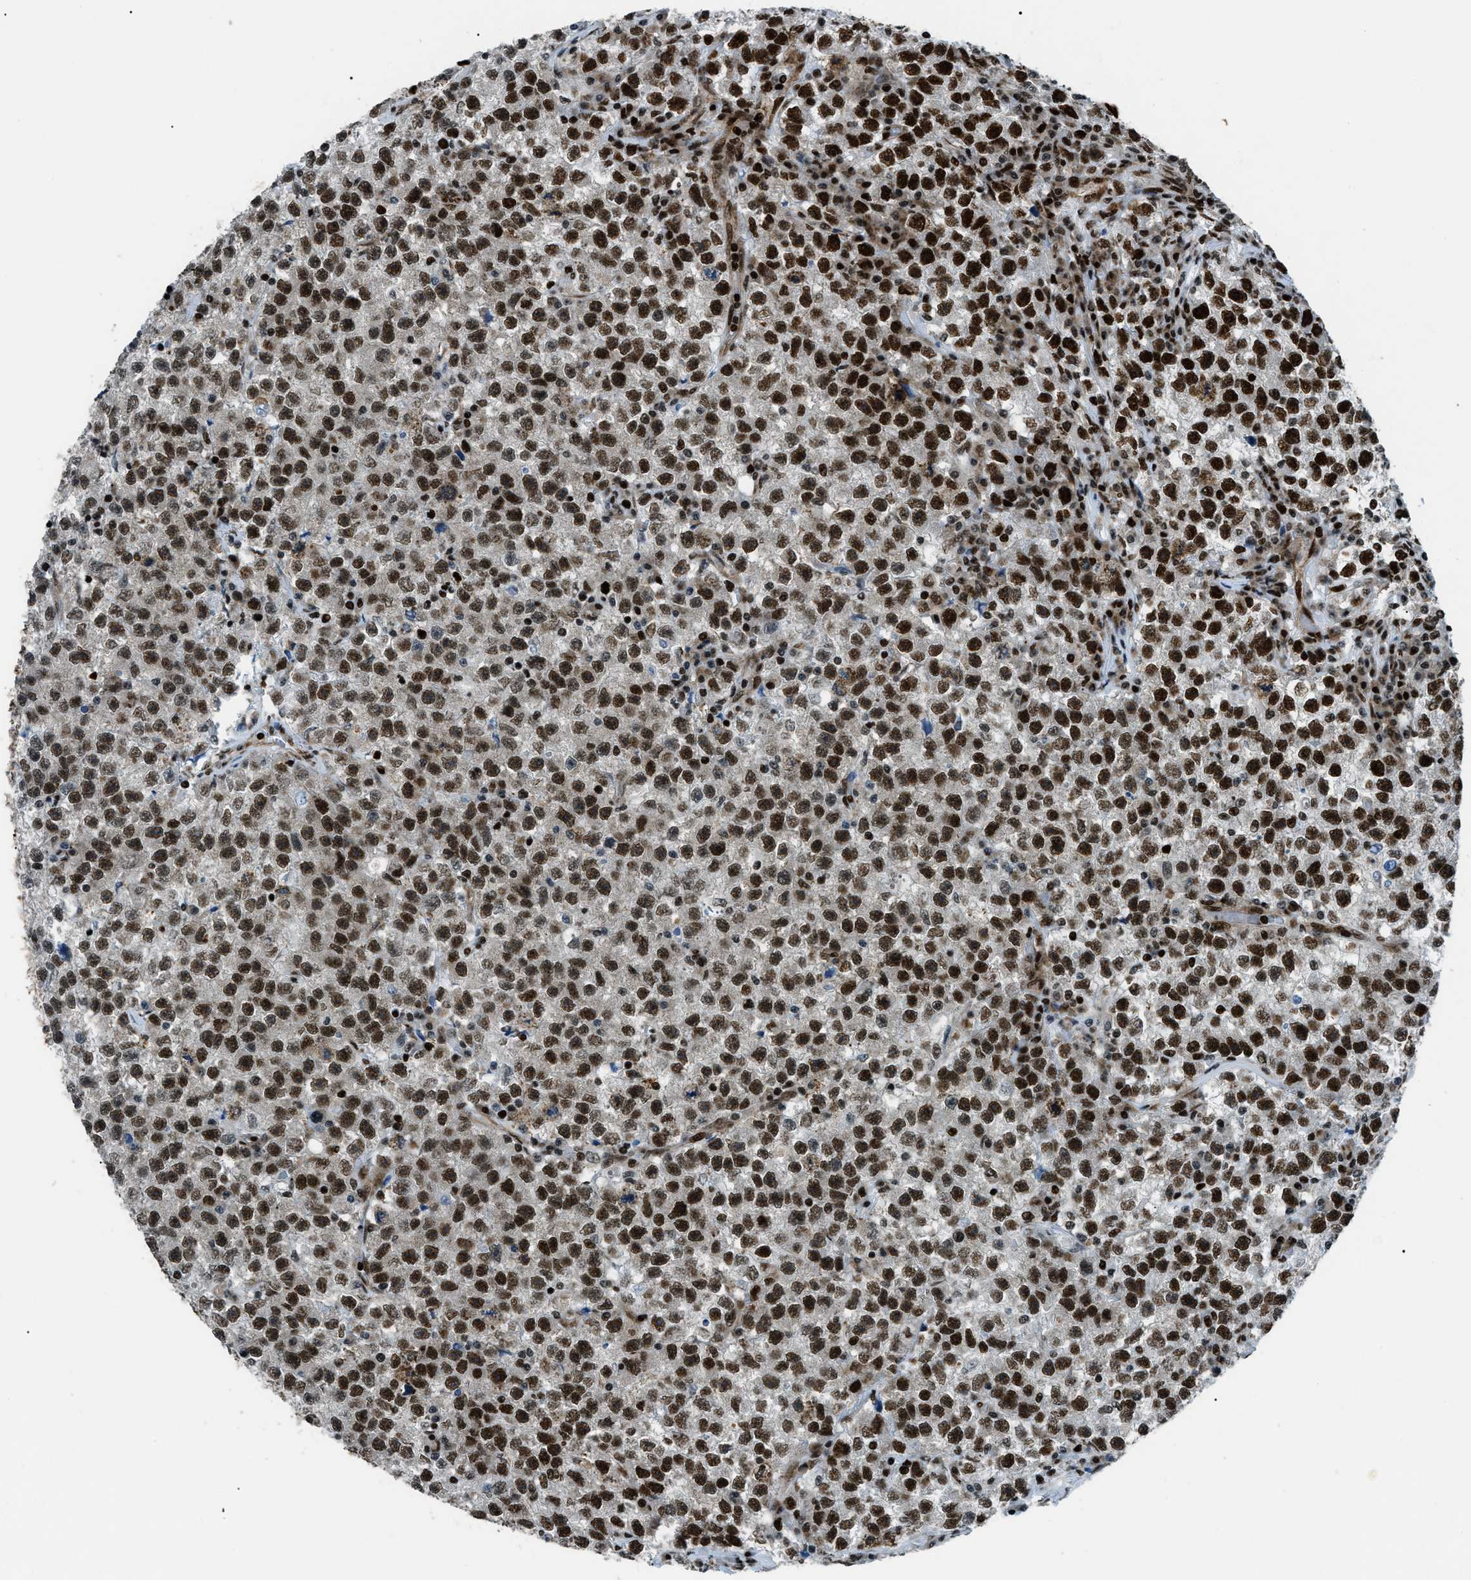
{"staining": {"intensity": "strong", "quantity": ">75%", "location": "nuclear"}, "tissue": "testis cancer", "cell_type": "Tumor cells", "image_type": "cancer", "snomed": [{"axis": "morphology", "description": "Seminoma, NOS"}, {"axis": "topography", "description": "Testis"}], "caption": "Immunohistochemical staining of testis seminoma reveals high levels of strong nuclear protein positivity in about >75% of tumor cells. The staining is performed using DAB (3,3'-diaminobenzidine) brown chromogen to label protein expression. The nuclei are counter-stained blue using hematoxylin.", "gene": "HNRNPK", "patient": {"sex": "male", "age": 22}}